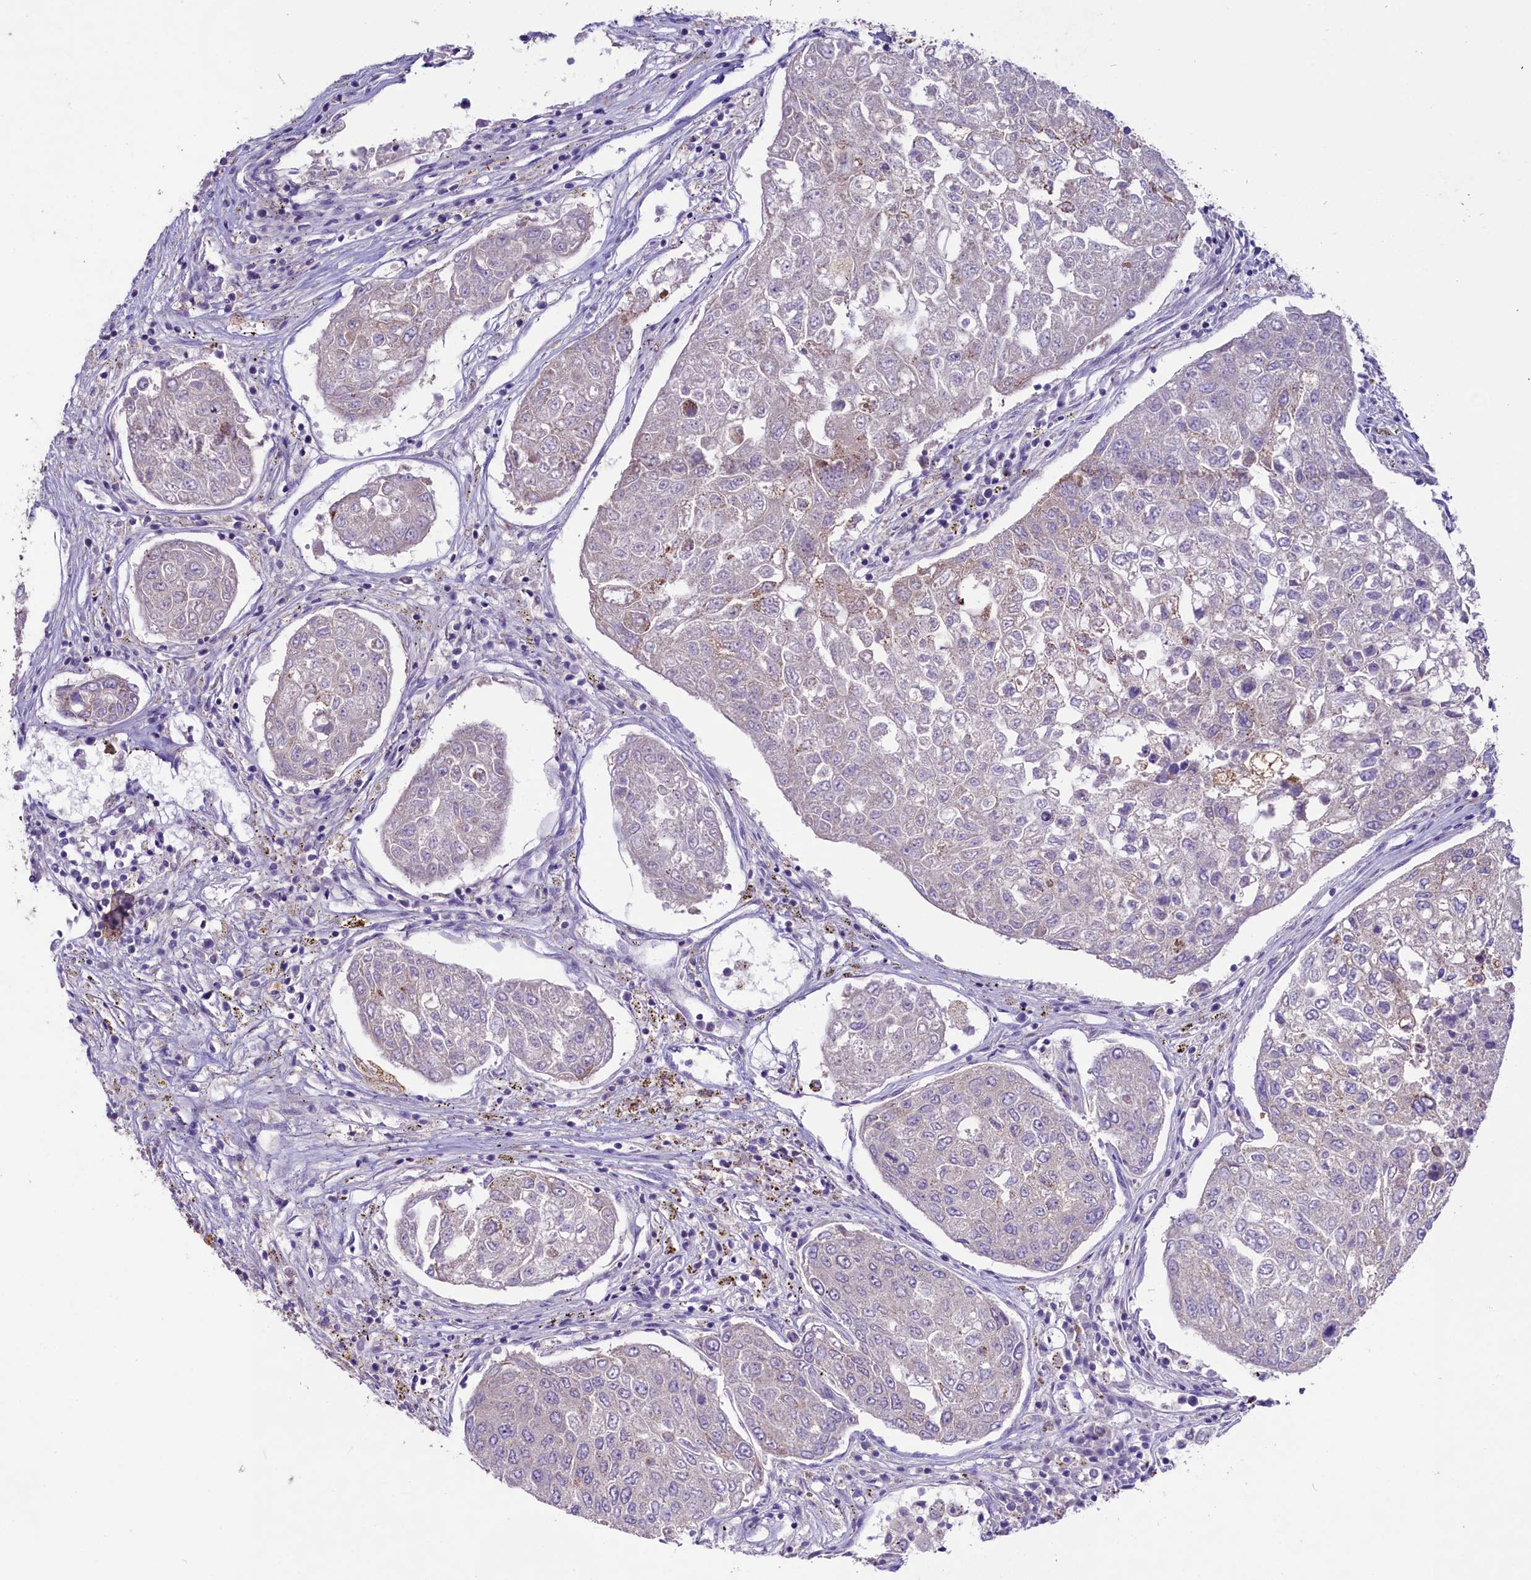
{"staining": {"intensity": "negative", "quantity": "none", "location": "none"}, "tissue": "urothelial cancer", "cell_type": "Tumor cells", "image_type": "cancer", "snomed": [{"axis": "morphology", "description": "Urothelial carcinoma, High grade"}, {"axis": "topography", "description": "Lymph node"}, {"axis": "topography", "description": "Urinary bladder"}], "caption": "High power microscopy photomicrograph of an IHC photomicrograph of urothelial cancer, revealing no significant positivity in tumor cells.", "gene": "CD99L2", "patient": {"sex": "male", "age": 51}}